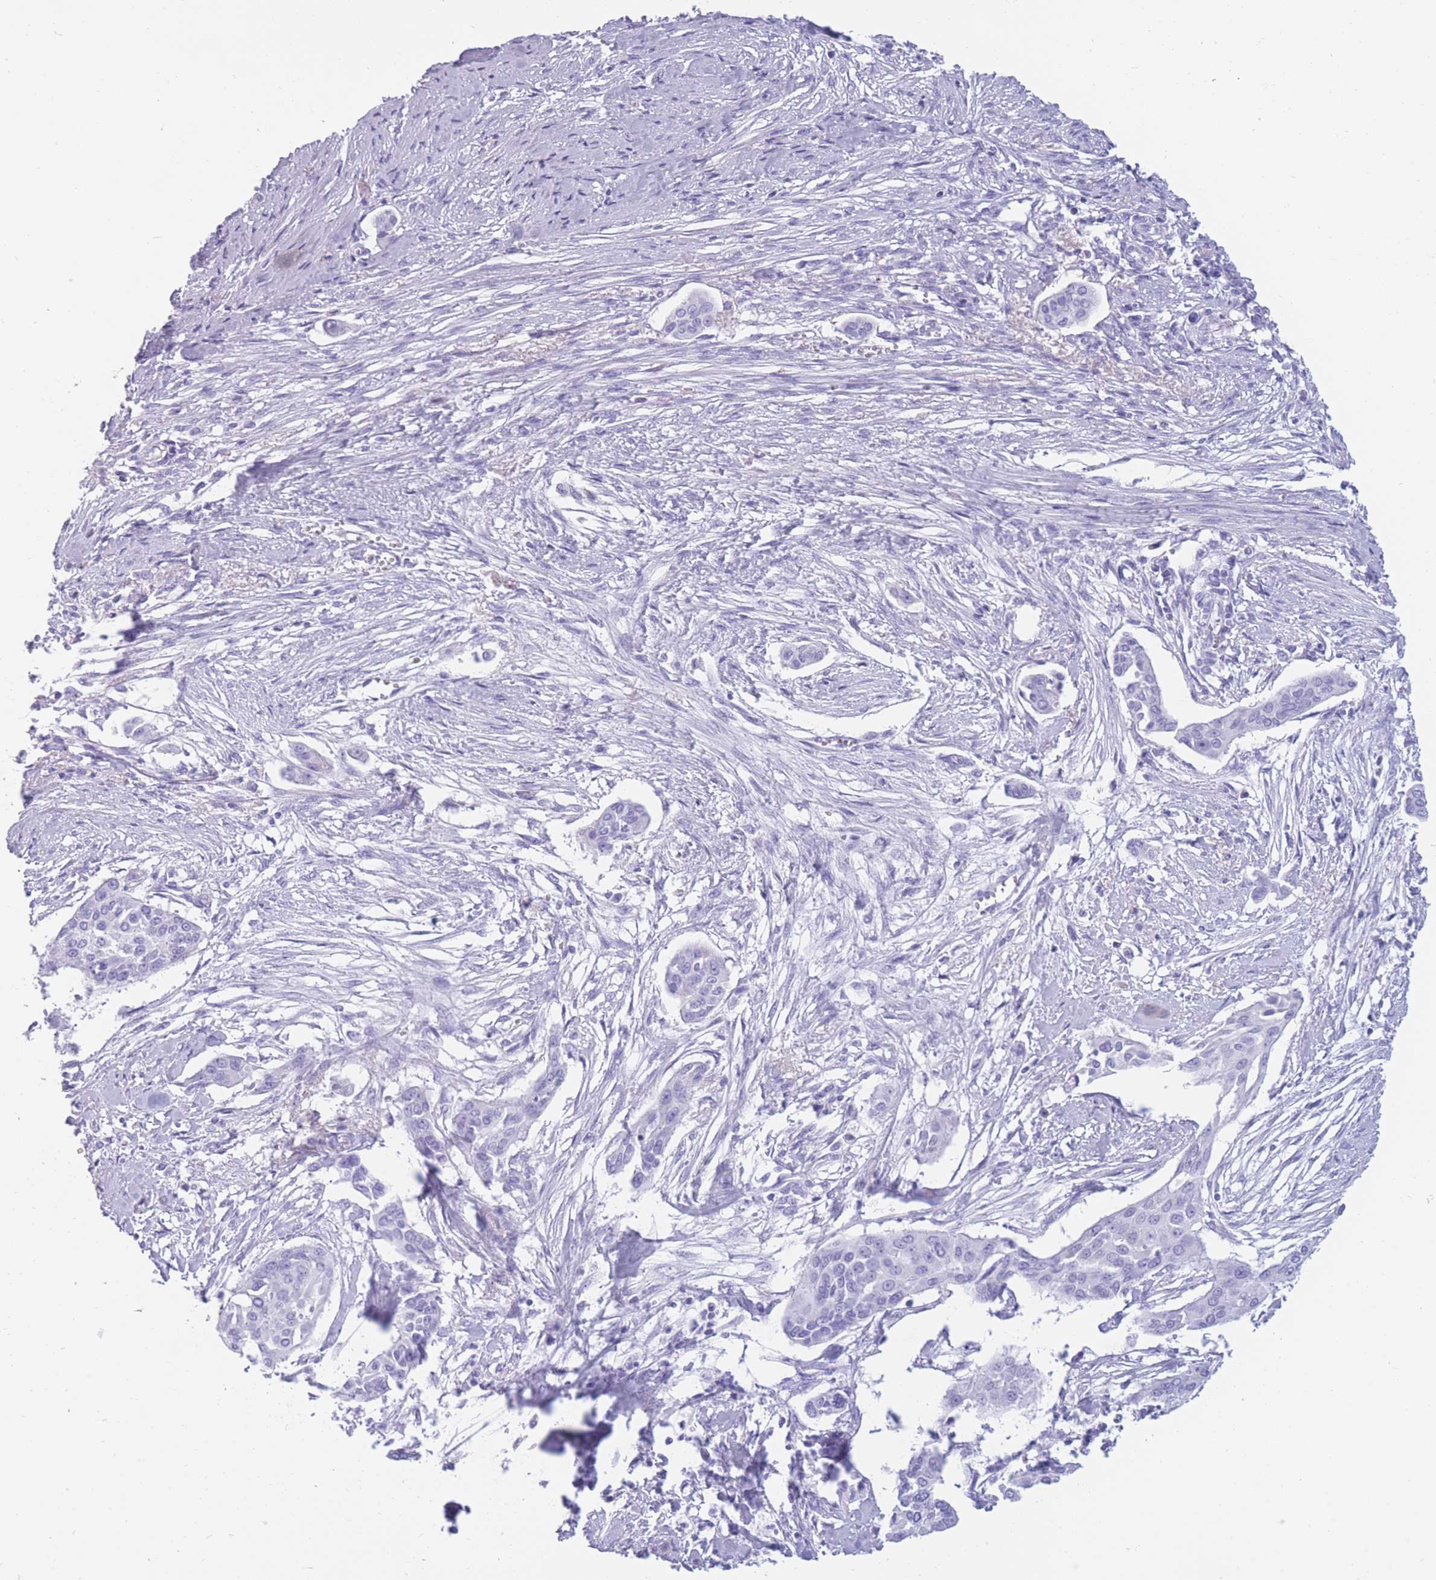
{"staining": {"intensity": "negative", "quantity": "none", "location": "none"}, "tissue": "cervical cancer", "cell_type": "Tumor cells", "image_type": "cancer", "snomed": [{"axis": "morphology", "description": "Squamous cell carcinoma, NOS"}, {"axis": "topography", "description": "Cervix"}], "caption": "This is an immunohistochemistry micrograph of human cervical squamous cell carcinoma. There is no staining in tumor cells.", "gene": "TNFSF11", "patient": {"sex": "female", "age": 44}}